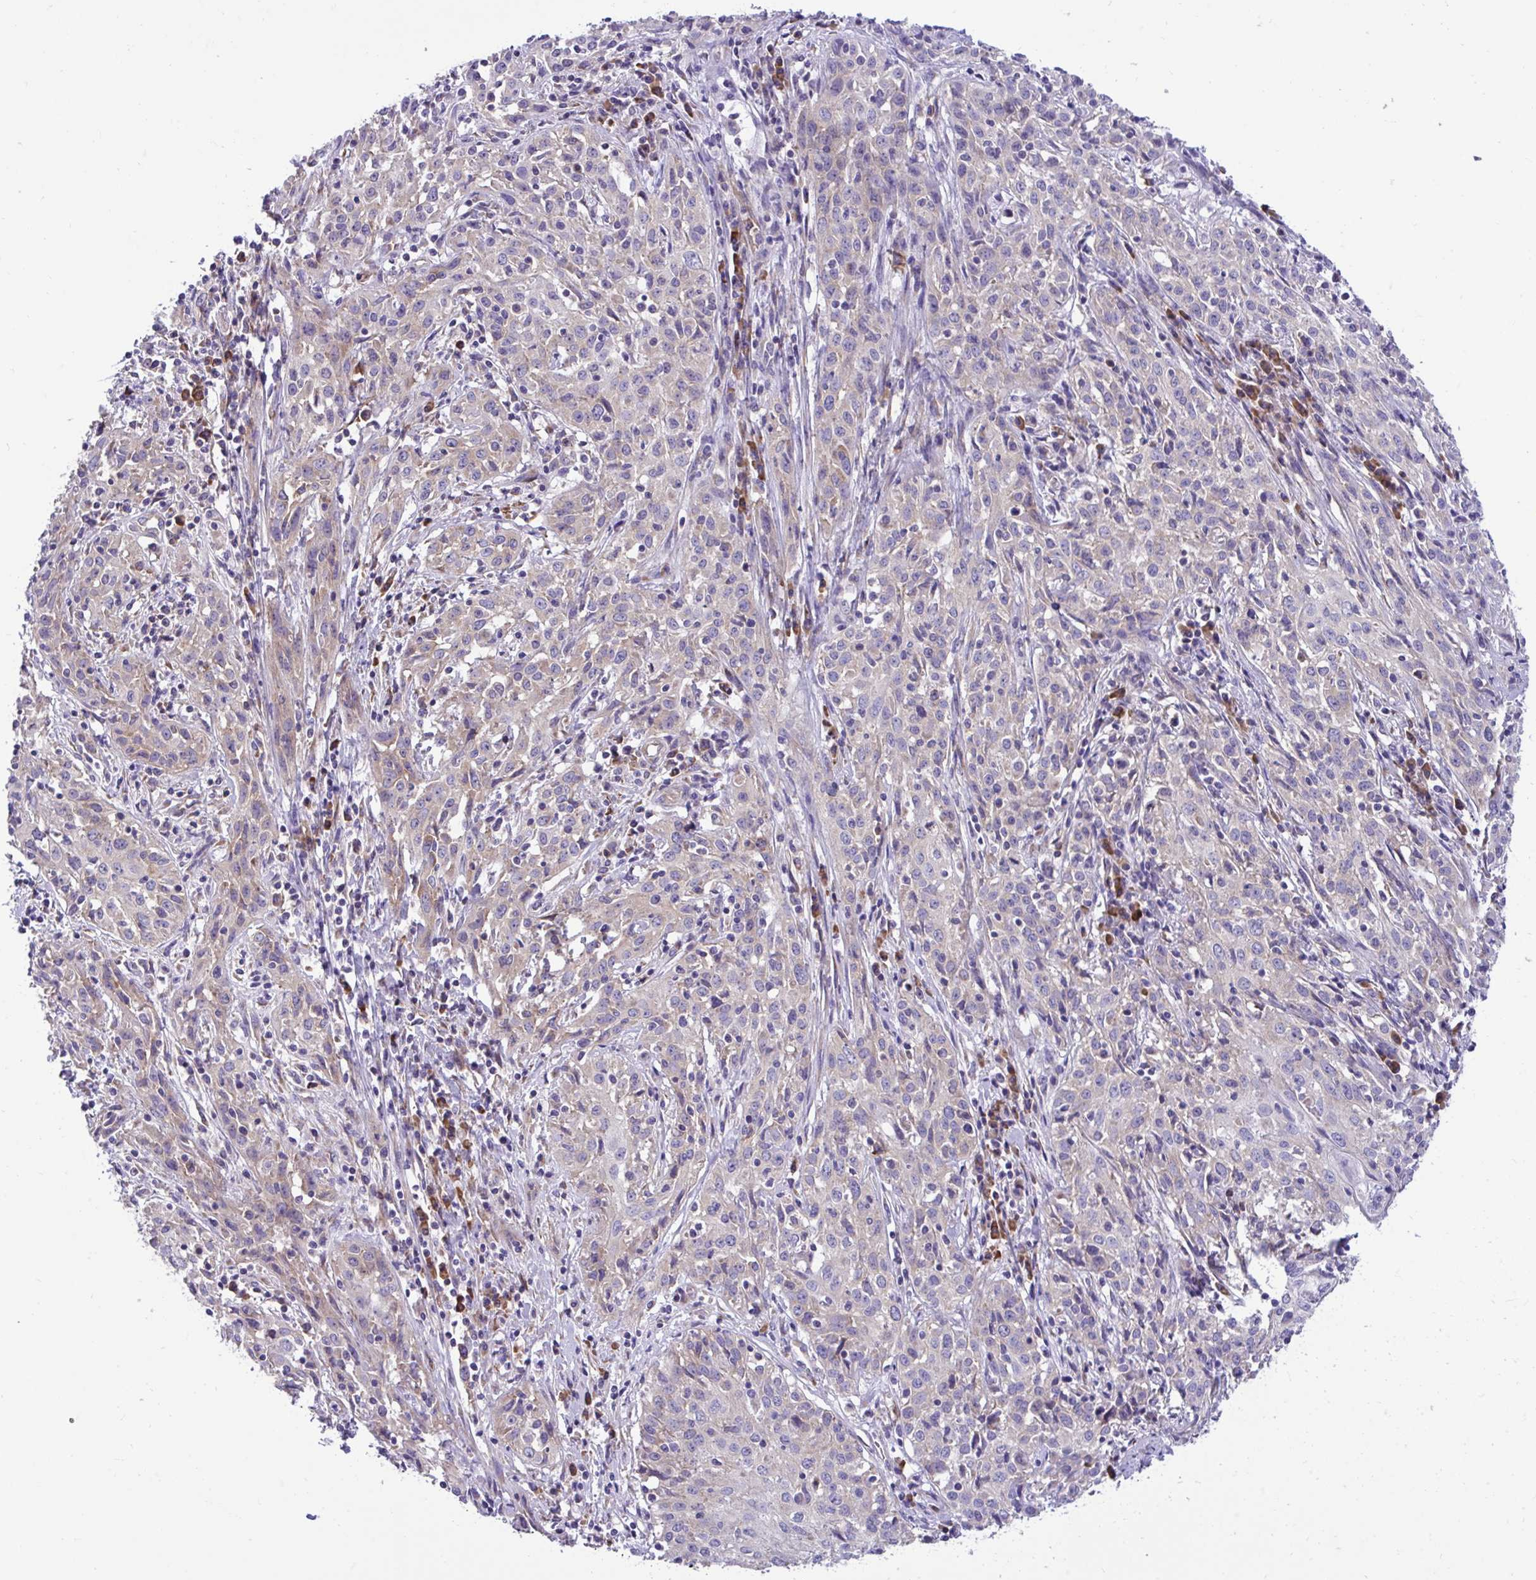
{"staining": {"intensity": "weak", "quantity": "<25%", "location": "cytoplasmic/membranous"}, "tissue": "cervical cancer", "cell_type": "Tumor cells", "image_type": "cancer", "snomed": [{"axis": "morphology", "description": "Squamous cell carcinoma, NOS"}, {"axis": "topography", "description": "Cervix"}], "caption": "Photomicrograph shows no significant protein expression in tumor cells of cervical cancer (squamous cell carcinoma). (Immunohistochemistry, brightfield microscopy, high magnification).", "gene": "RPL7", "patient": {"sex": "female", "age": 57}}